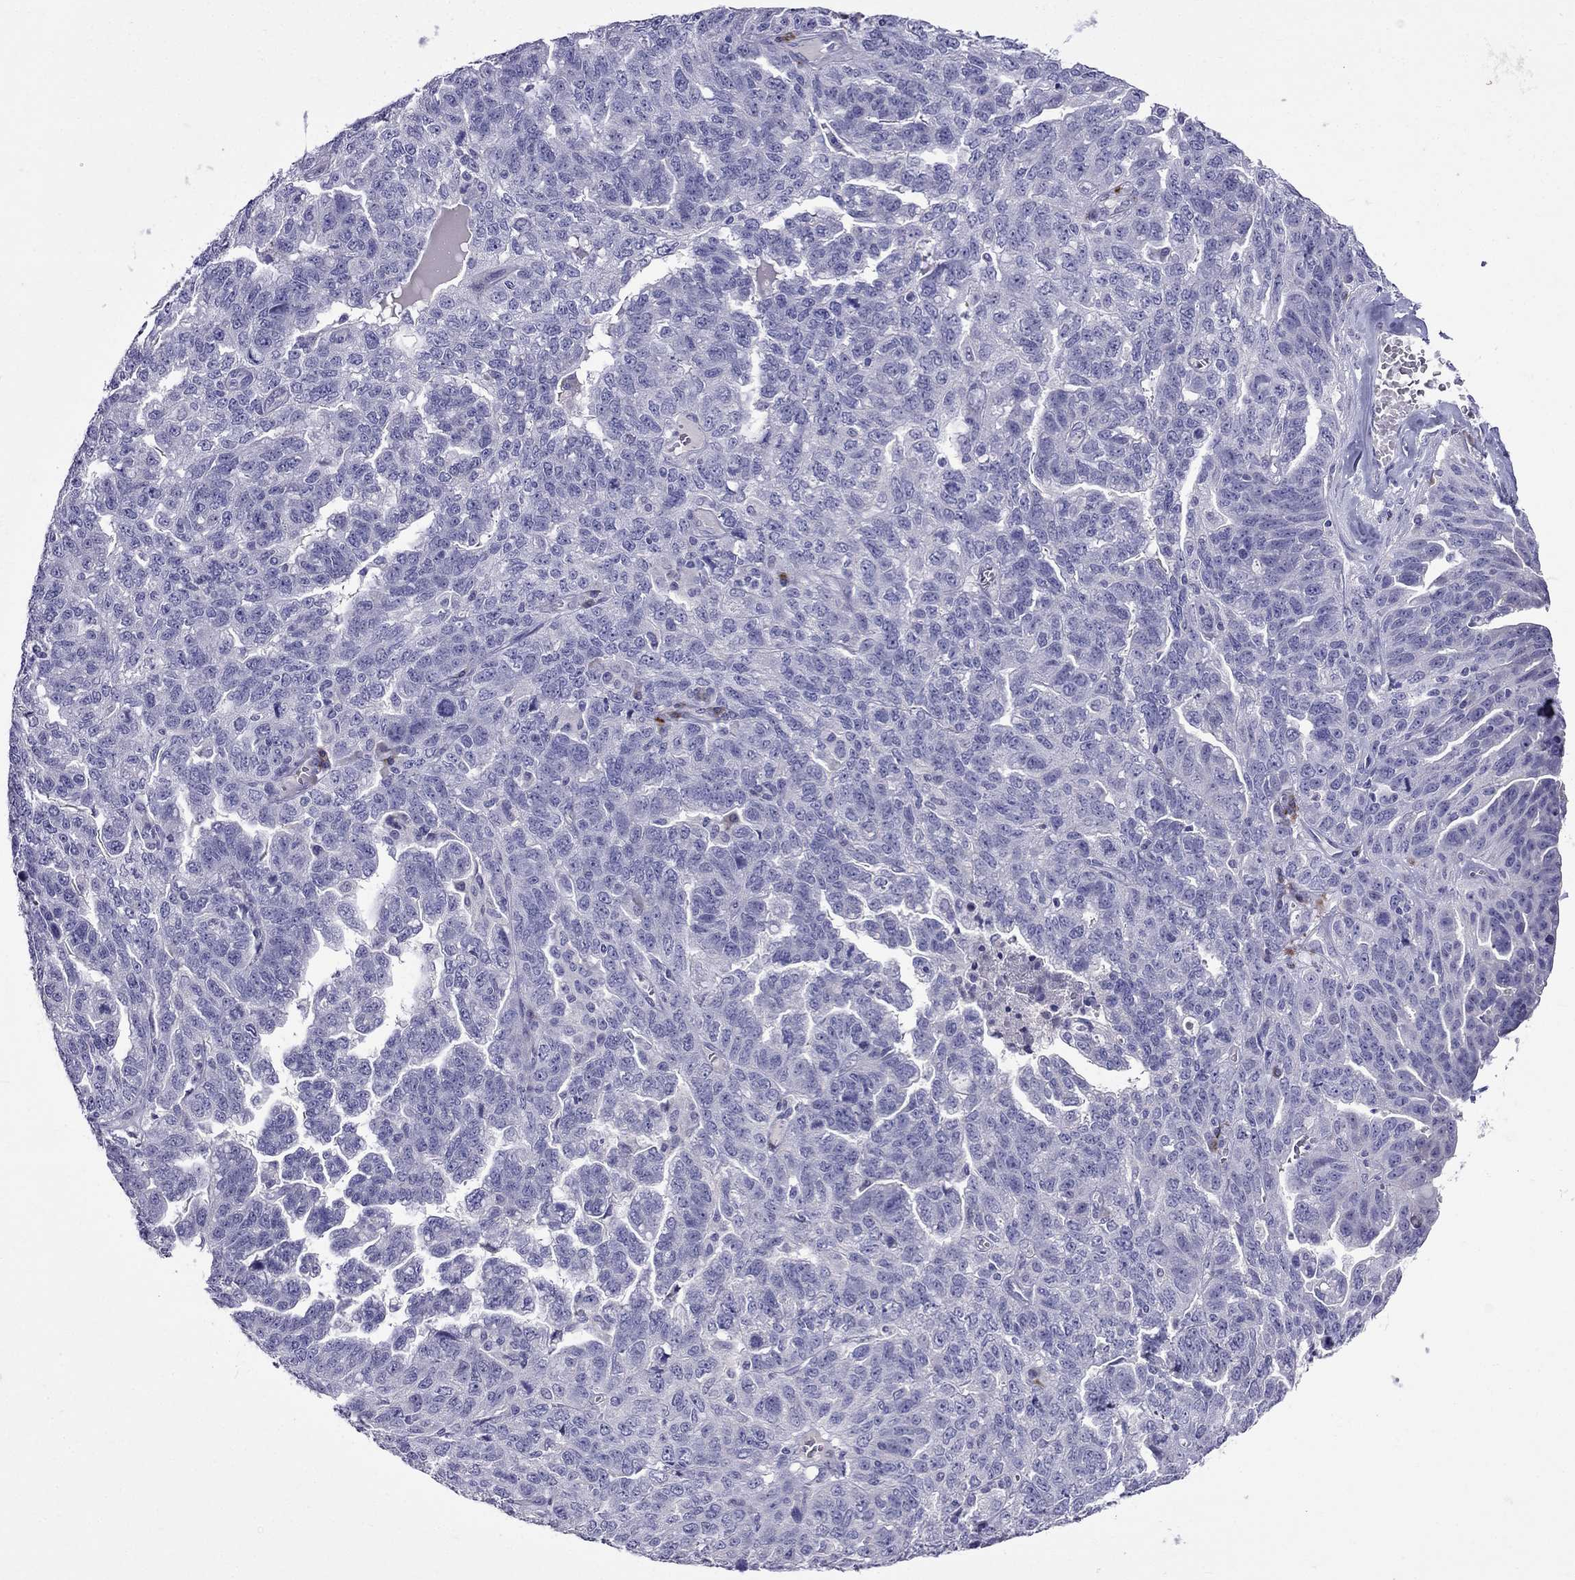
{"staining": {"intensity": "negative", "quantity": "none", "location": "none"}, "tissue": "ovarian cancer", "cell_type": "Tumor cells", "image_type": "cancer", "snomed": [{"axis": "morphology", "description": "Cystadenocarcinoma, serous, NOS"}, {"axis": "topography", "description": "Ovary"}], "caption": "There is no significant expression in tumor cells of ovarian serous cystadenocarcinoma. (Immunohistochemistry, brightfield microscopy, high magnification).", "gene": "PATE1", "patient": {"sex": "female", "age": 71}}